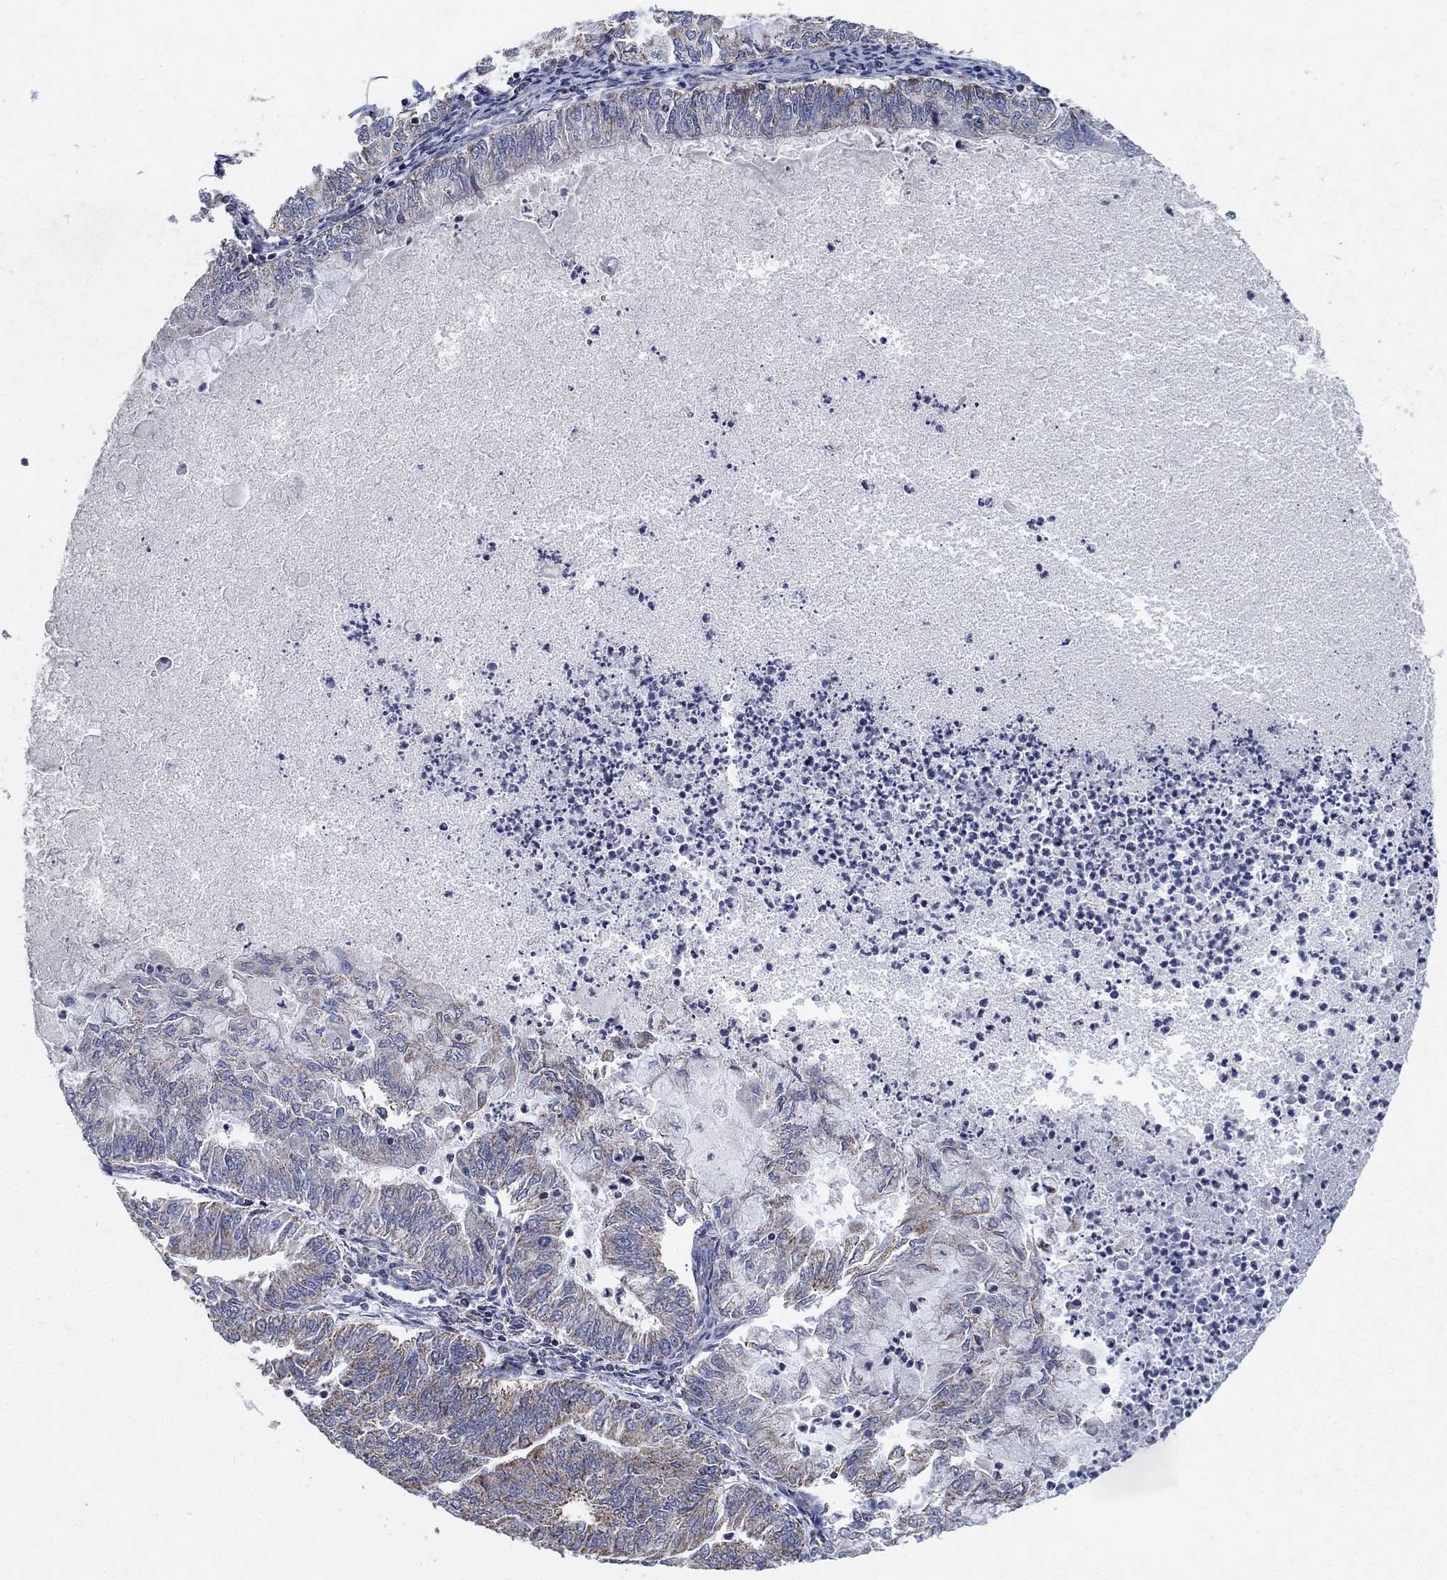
{"staining": {"intensity": "weak", "quantity": "25%-75%", "location": "cytoplasmic/membranous"}, "tissue": "endometrial cancer", "cell_type": "Tumor cells", "image_type": "cancer", "snomed": [{"axis": "morphology", "description": "Adenocarcinoma, NOS"}, {"axis": "topography", "description": "Endometrium"}], "caption": "Immunohistochemical staining of endometrial cancer shows weak cytoplasmic/membranous protein expression in approximately 25%-75% of tumor cells.", "gene": "C9orf85", "patient": {"sex": "female", "age": 59}}